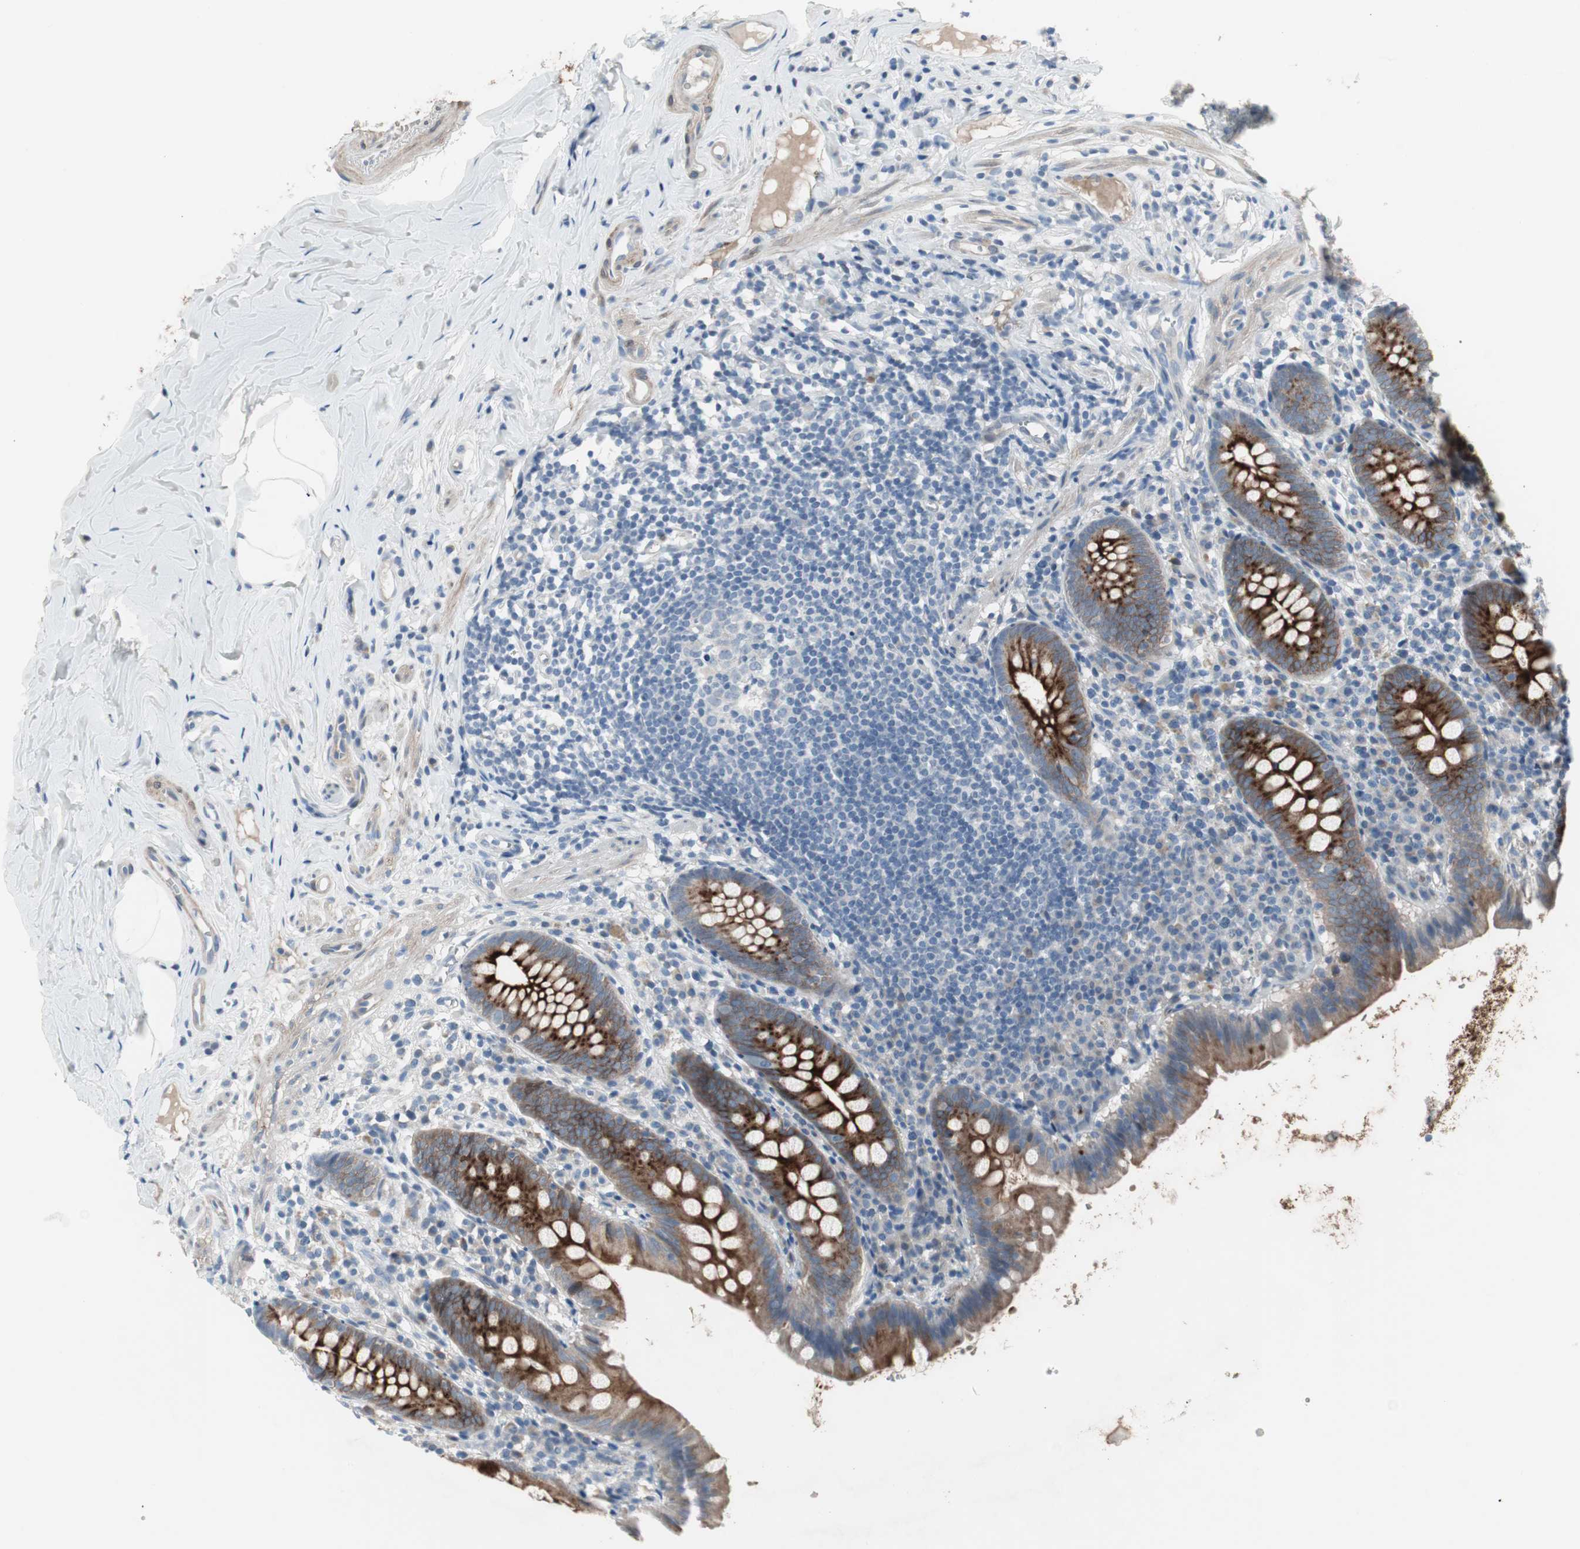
{"staining": {"intensity": "strong", "quantity": ">75%", "location": "cytoplasmic/membranous"}, "tissue": "appendix", "cell_type": "Glandular cells", "image_type": "normal", "snomed": [{"axis": "morphology", "description": "Normal tissue, NOS"}, {"axis": "topography", "description": "Appendix"}], "caption": "Brown immunohistochemical staining in benign human appendix shows strong cytoplasmic/membranous positivity in approximately >75% of glandular cells.", "gene": "PIGR", "patient": {"sex": "male", "age": 52}}